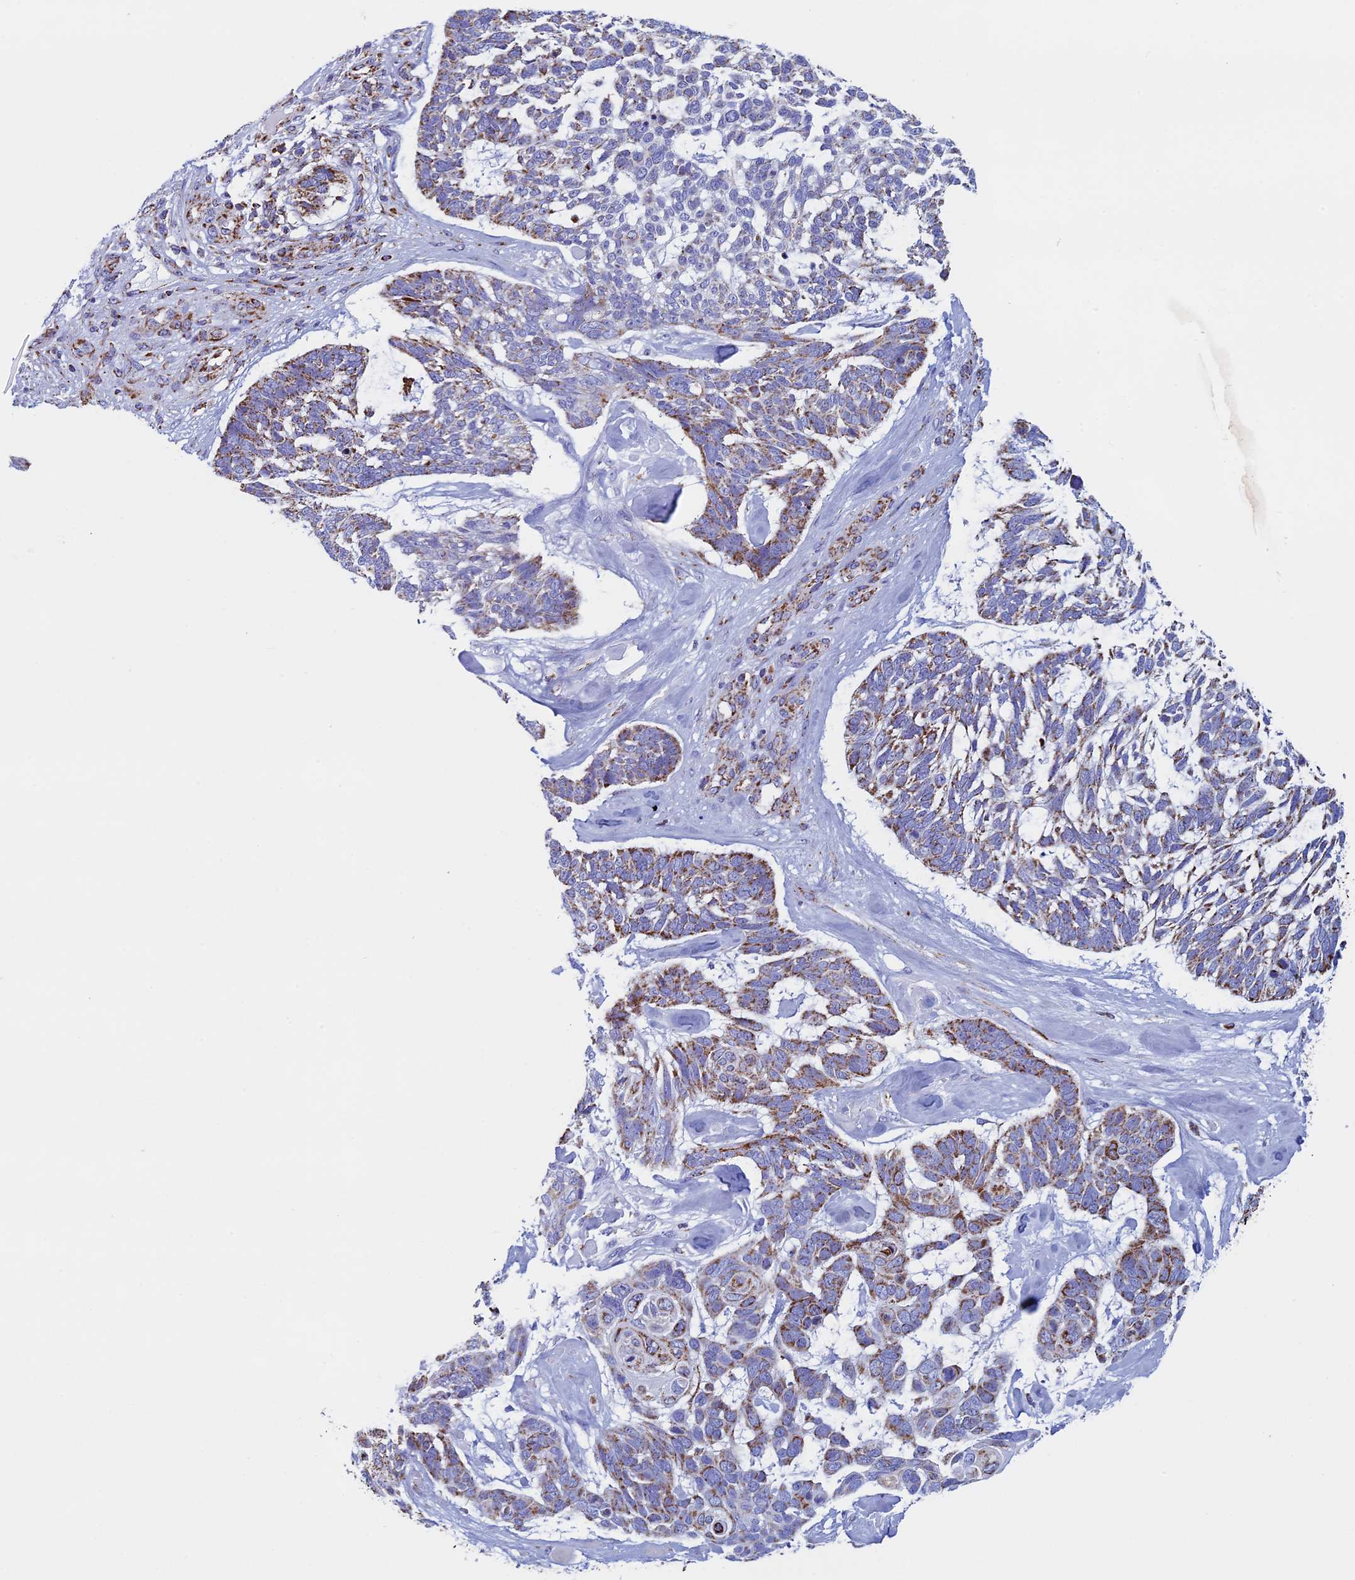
{"staining": {"intensity": "moderate", "quantity": ">75%", "location": "cytoplasmic/membranous"}, "tissue": "skin cancer", "cell_type": "Tumor cells", "image_type": "cancer", "snomed": [{"axis": "morphology", "description": "Basal cell carcinoma"}, {"axis": "topography", "description": "Skin"}], "caption": "Immunohistochemical staining of human skin cancer displays medium levels of moderate cytoplasmic/membranous protein staining in about >75% of tumor cells.", "gene": "UQCRFS1", "patient": {"sex": "male", "age": 88}}